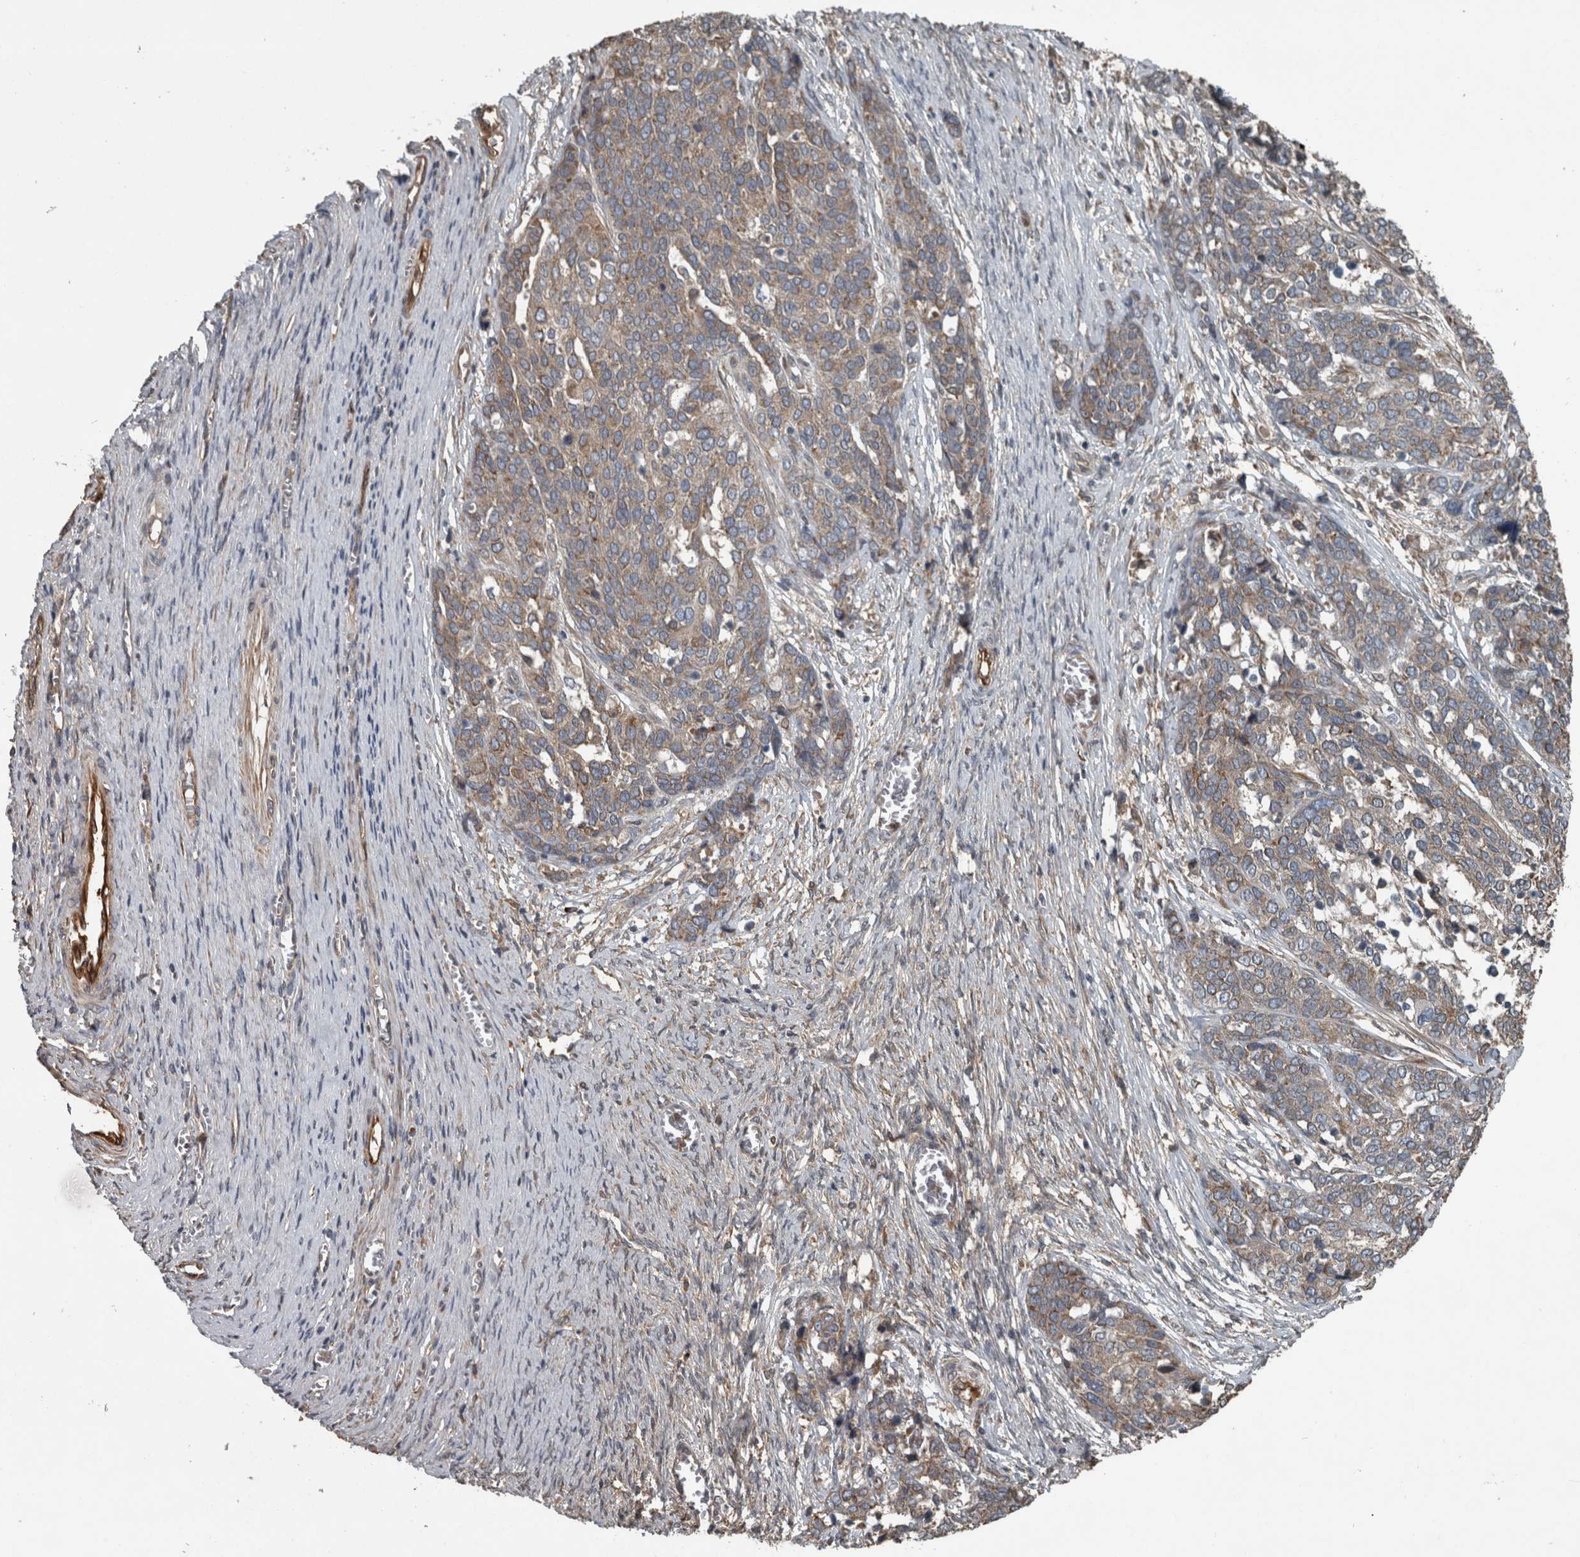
{"staining": {"intensity": "weak", "quantity": ">75%", "location": "cytoplasmic/membranous"}, "tissue": "ovarian cancer", "cell_type": "Tumor cells", "image_type": "cancer", "snomed": [{"axis": "morphology", "description": "Cystadenocarcinoma, serous, NOS"}, {"axis": "topography", "description": "Ovary"}], "caption": "Immunohistochemical staining of human serous cystadenocarcinoma (ovarian) displays weak cytoplasmic/membranous protein staining in approximately >75% of tumor cells. (IHC, brightfield microscopy, high magnification).", "gene": "EXOC8", "patient": {"sex": "female", "age": 44}}